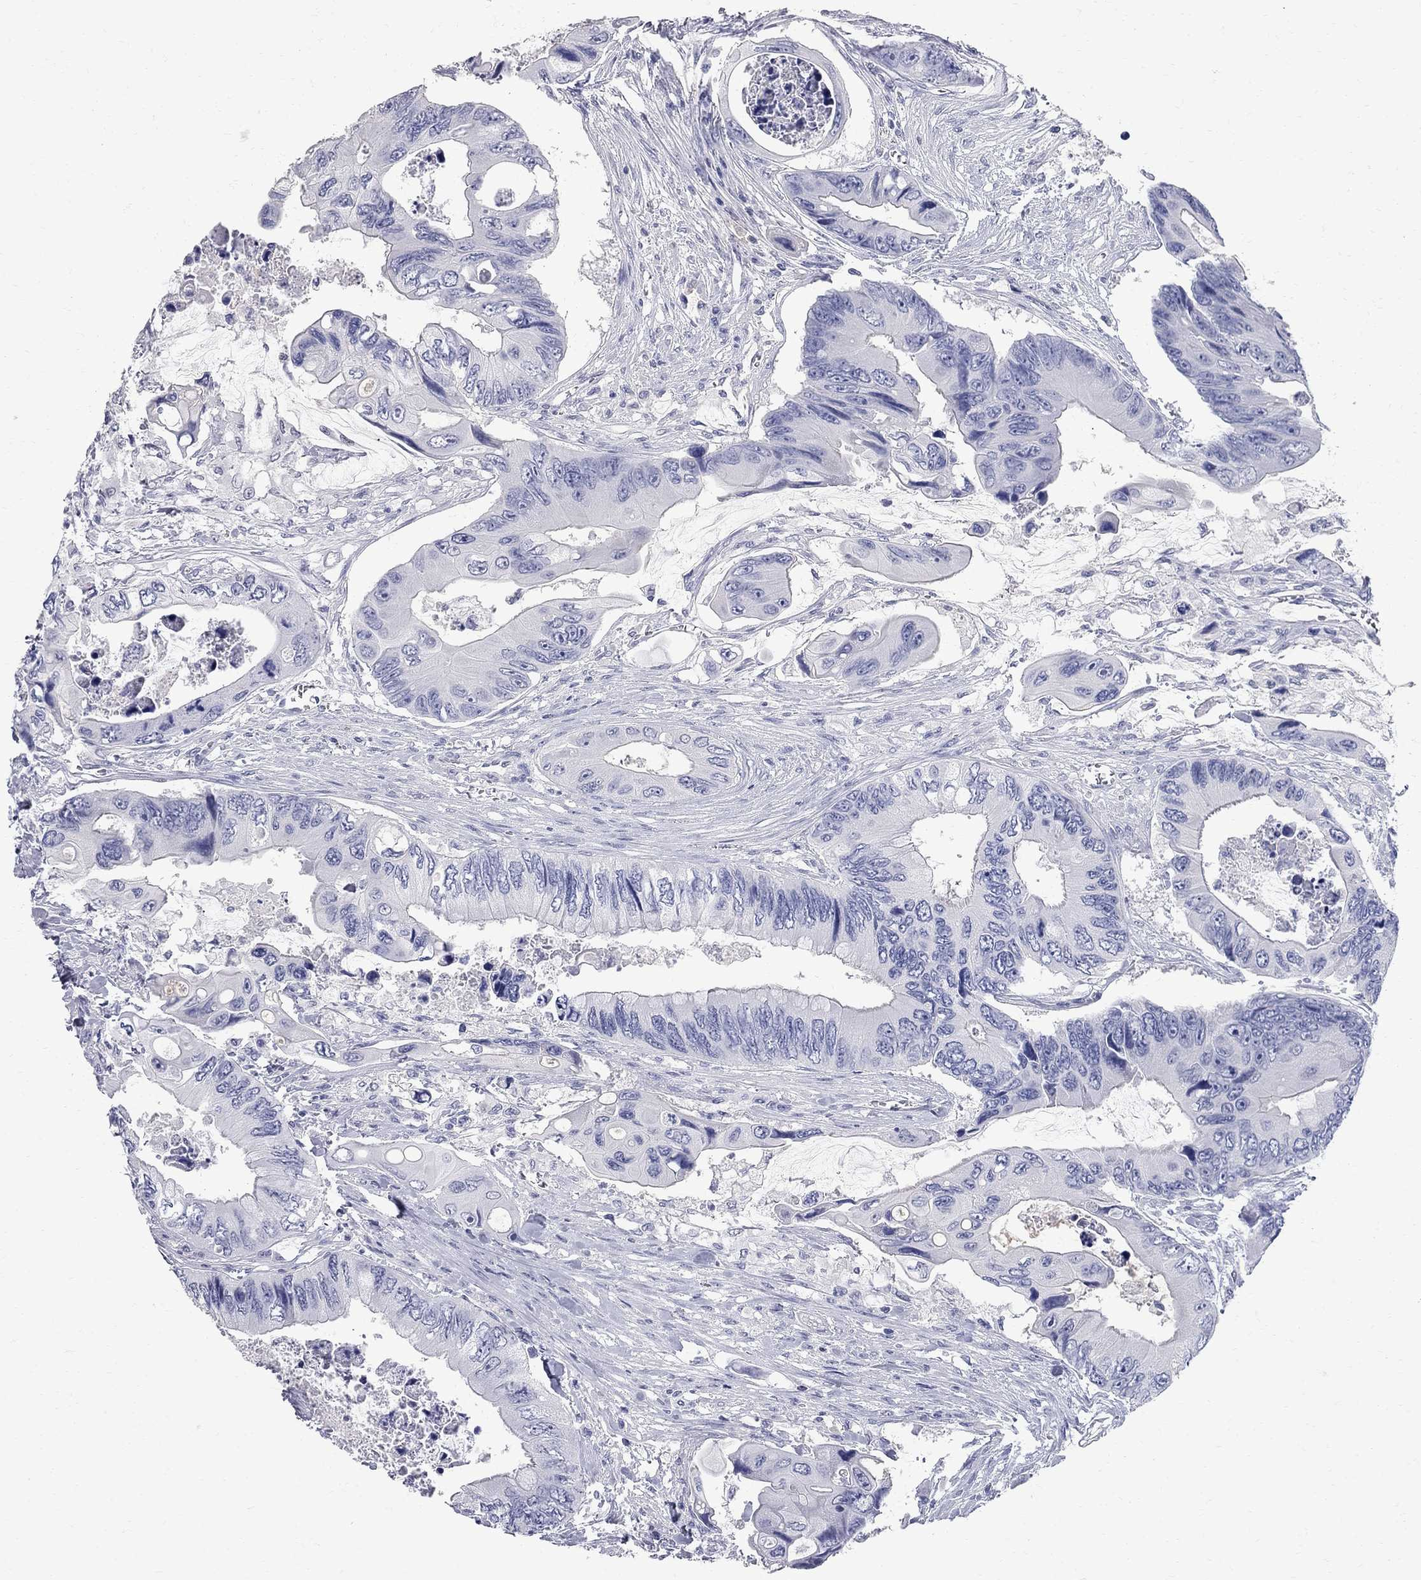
{"staining": {"intensity": "negative", "quantity": "none", "location": "none"}, "tissue": "colorectal cancer", "cell_type": "Tumor cells", "image_type": "cancer", "snomed": [{"axis": "morphology", "description": "Adenocarcinoma, NOS"}, {"axis": "topography", "description": "Rectum"}], "caption": "An immunohistochemistry micrograph of colorectal cancer is shown. There is no staining in tumor cells of colorectal cancer.", "gene": "BPIFB1", "patient": {"sex": "male", "age": 63}}